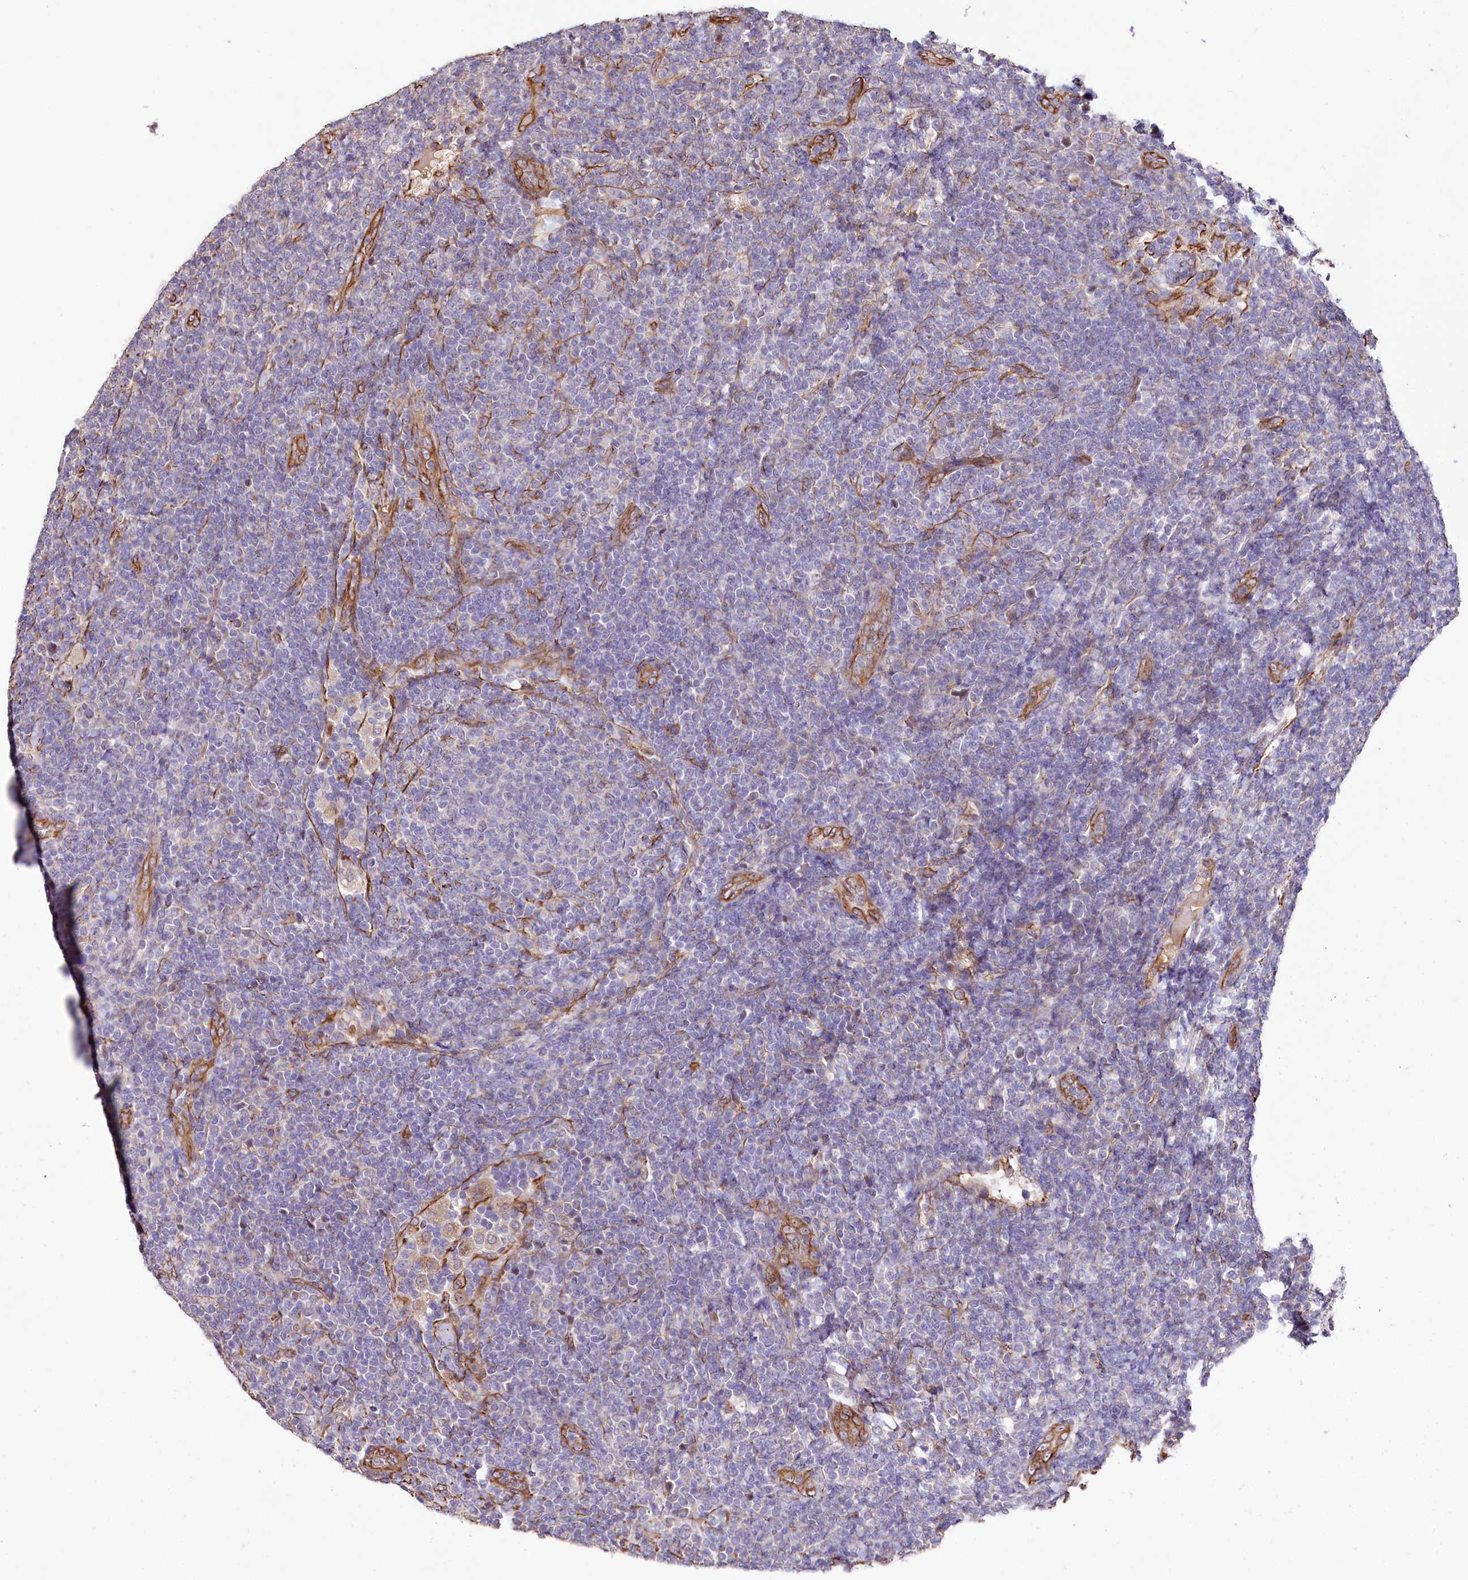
{"staining": {"intensity": "negative", "quantity": "none", "location": "none"}, "tissue": "lymphoma", "cell_type": "Tumor cells", "image_type": "cancer", "snomed": [{"axis": "morphology", "description": "Malignant lymphoma, non-Hodgkin's type, Low grade"}, {"axis": "topography", "description": "Lymph node"}], "caption": "Tumor cells are negative for brown protein staining in malignant lymphoma, non-Hodgkin's type (low-grade).", "gene": "TTC12", "patient": {"sex": "male", "age": 66}}